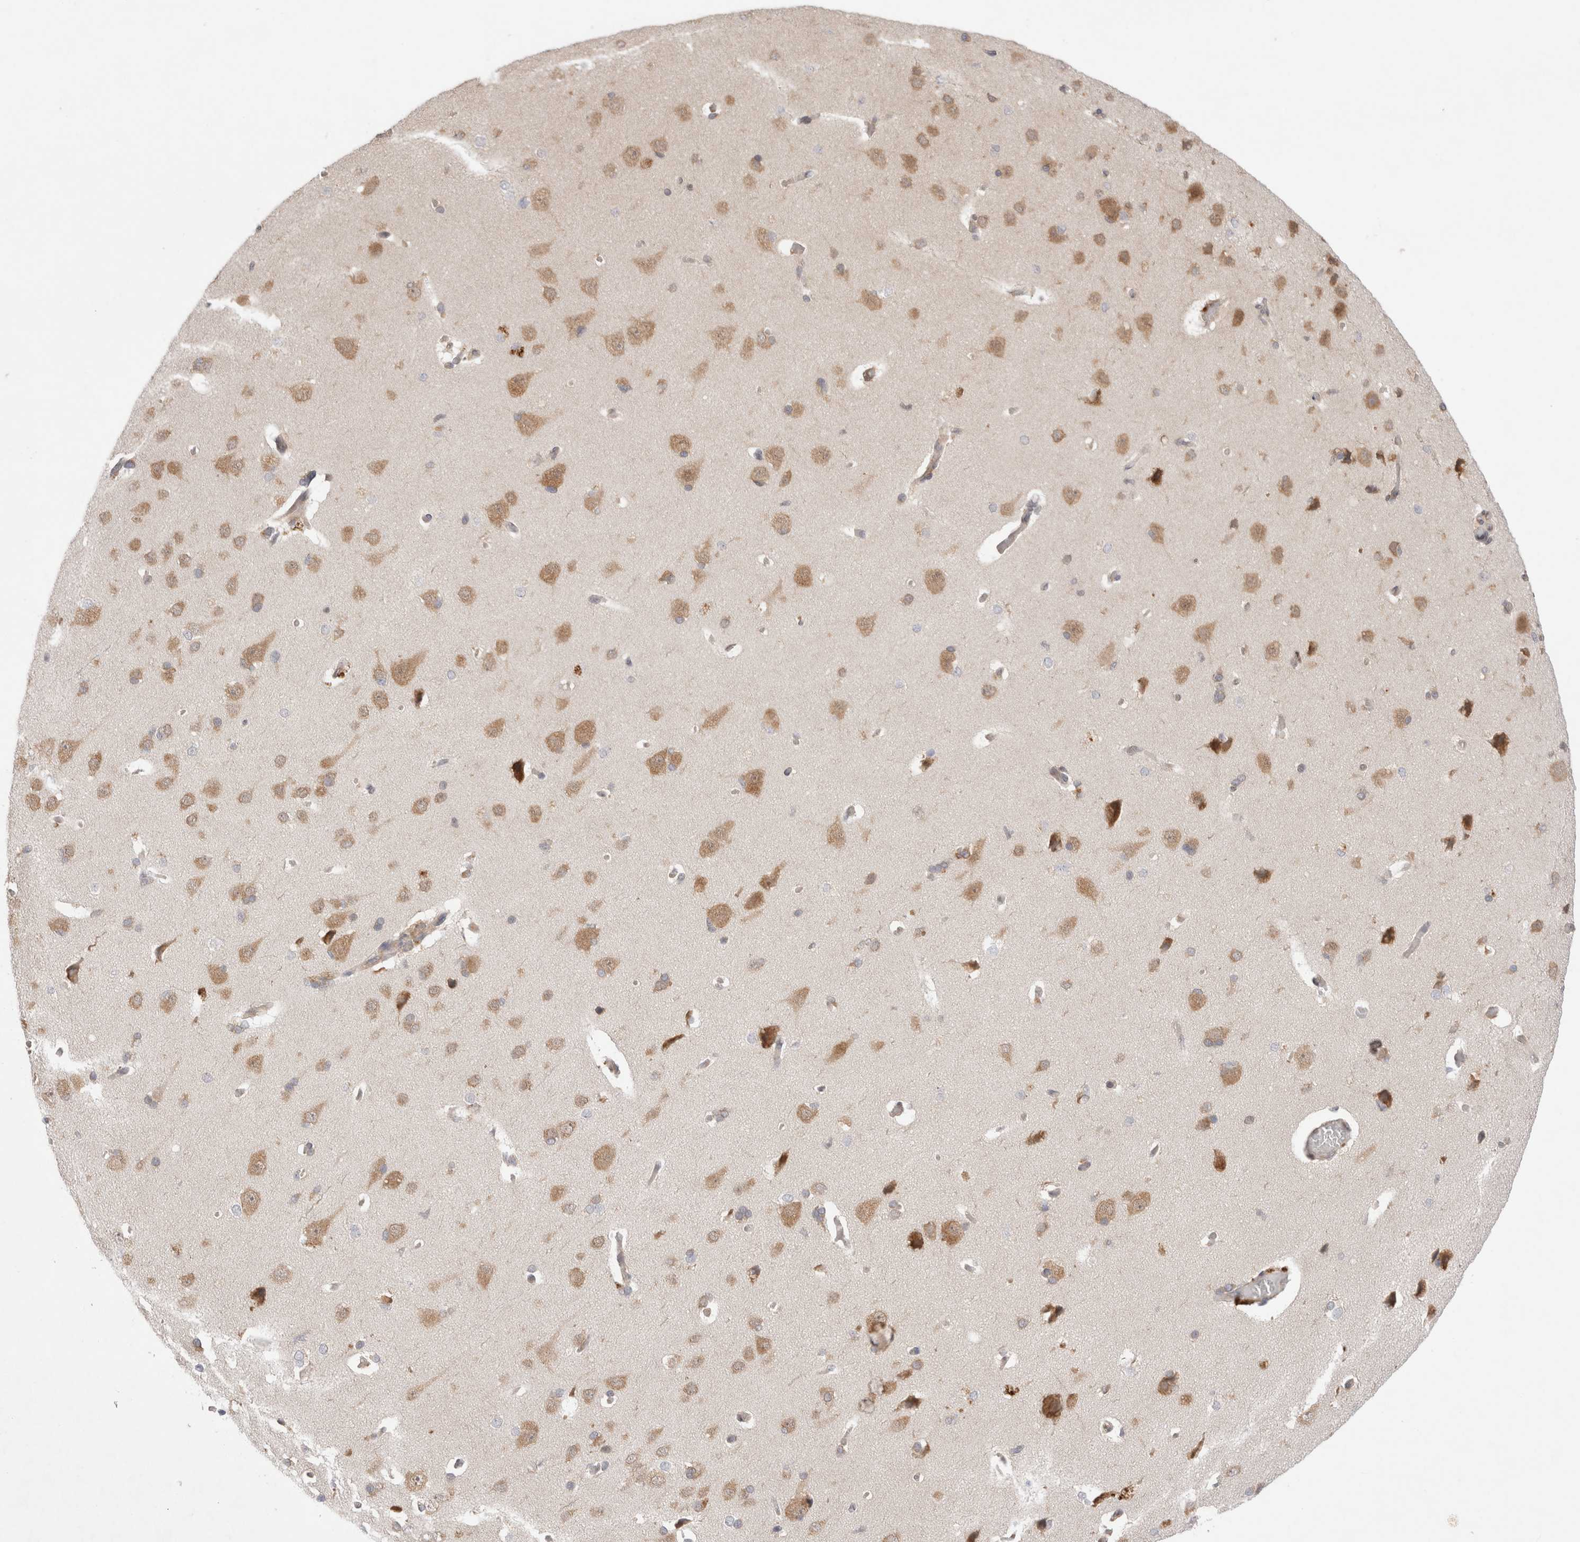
{"staining": {"intensity": "negative", "quantity": "none", "location": "none"}, "tissue": "cerebral cortex", "cell_type": "Endothelial cells", "image_type": "normal", "snomed": [{"axis": "morphology", "description": "Normal tissue, NOS"}, {"axis": "topography", "description": "Cerebral cortex"}], "caption": "The micrograph shows no significant staining in endothelial cells of cerebral cortex.", "gene": "EIF3E", "patient": {"sex": "male", "age": 62}}